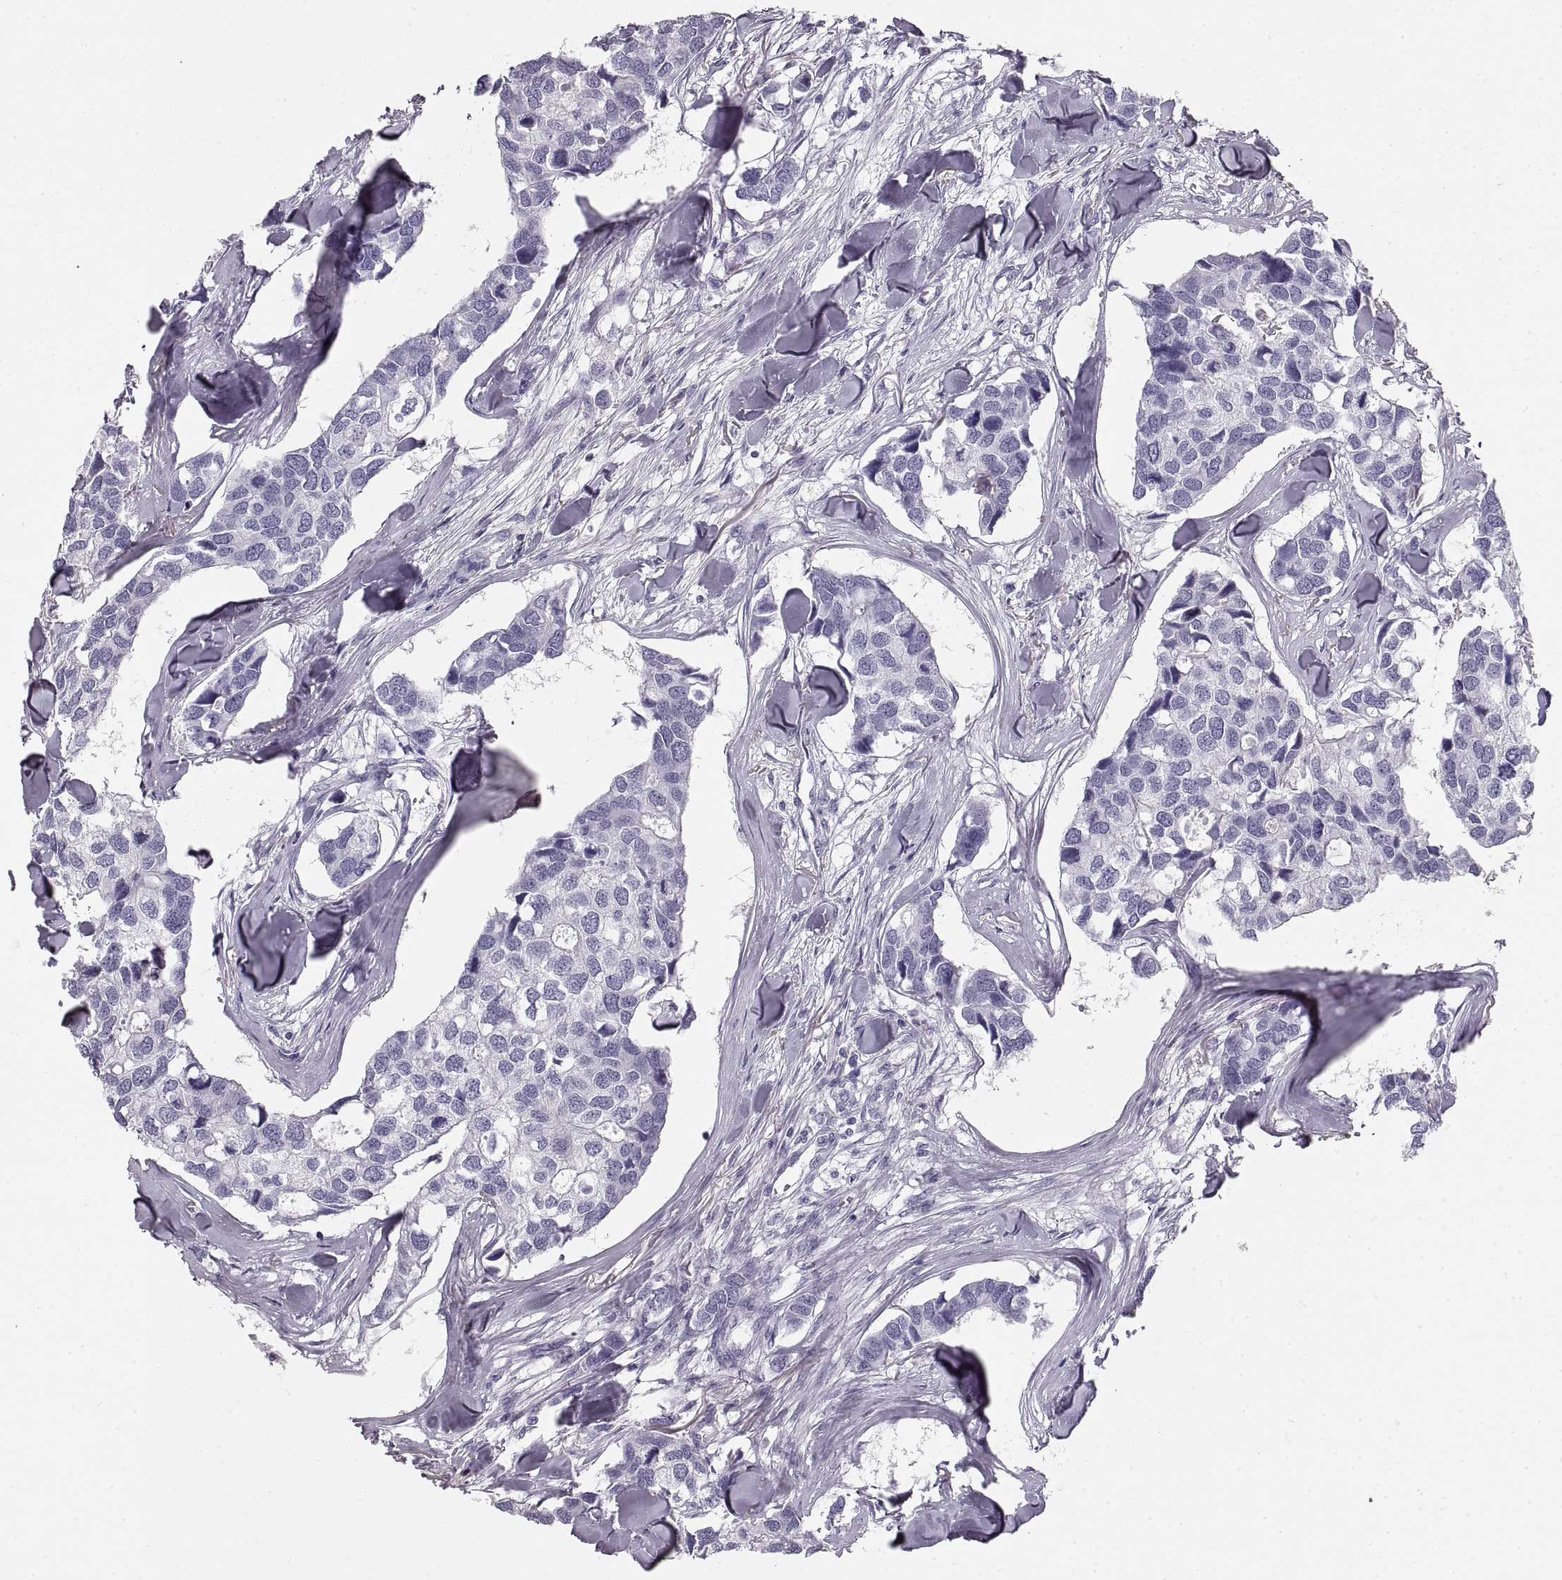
{"staining": {"intensity": "negative", "quantity": "none", "location": "none"}, "tissue": "breast cancer", "cell_type": "Tumor cells", "image_type": "cancer", "snomed": [{"axis": "morphology", "description": "Duct carcinoma"}, {"axis": "topography", "description": "Breast"}], "caption": "IHC image of neoplastic tissue: human breast cancer stained with DAB reveals no significant protein positivity in tumor cells.", "gene": "CRYAA", "patient": {"sex": "female", "age": 83}}